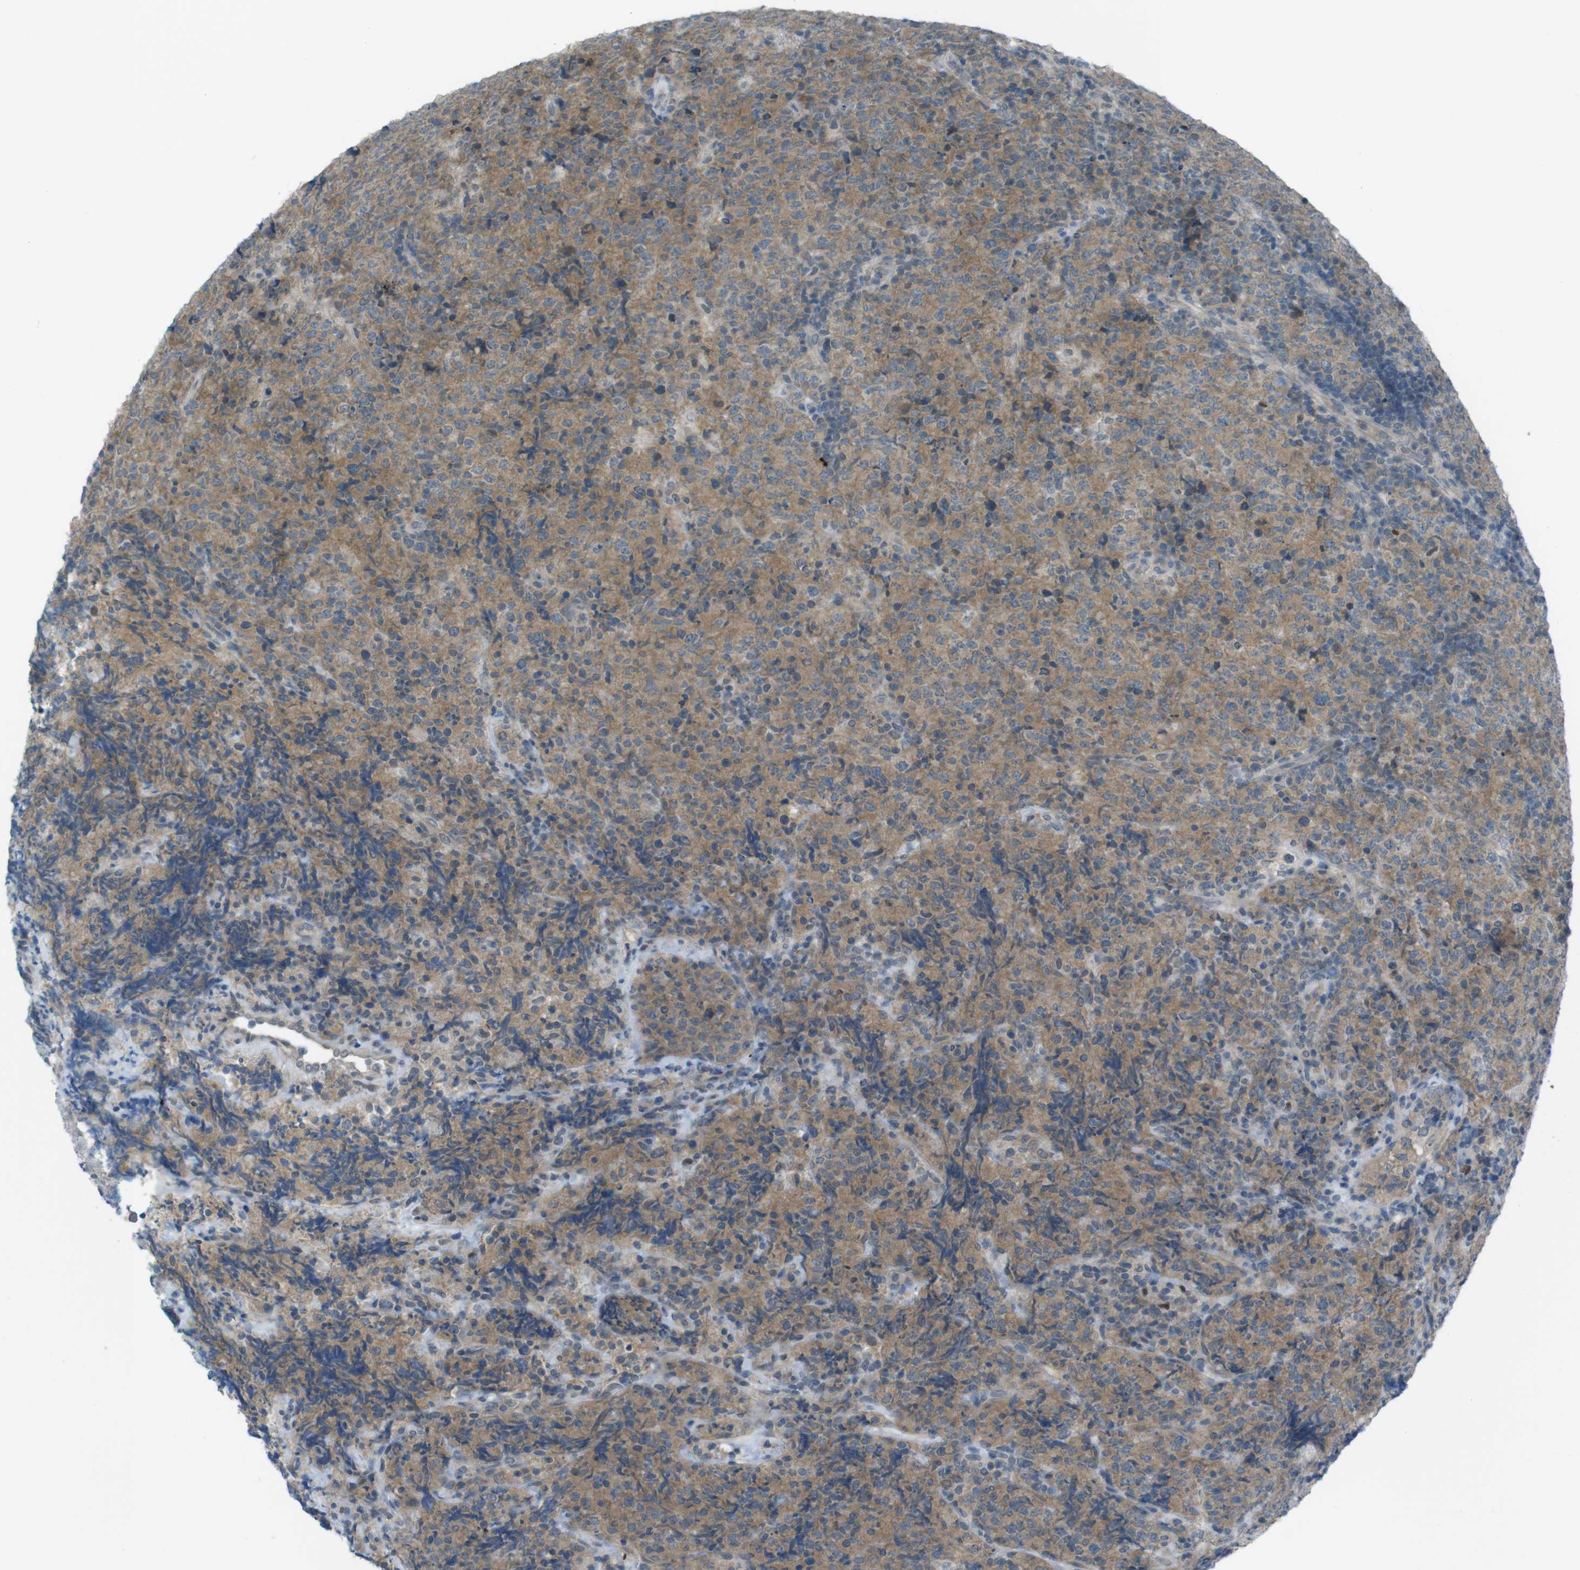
{"staining": {"intensity": "moderate", "quantity": ">75%", "location": "cytoplasmic/membranous"}, "tissue": "lymphoma", "cell_type": "Tumor cells", "image_type": "cancer", "snomed": [{"axis": "morphology", "description": "Malignant lymphoma, non-Hodgkin's type, High grade"}, {"axis": "topography", "description": "Tonsil"}], "caption": "Malignant lymphoma, non-Hodgkin's type (high-grade) stained with a protein marker exhibits moderate staining in tumor cells.", "gene": "ZDHHC20", "patient": {"sex": "female", "age": 36}}